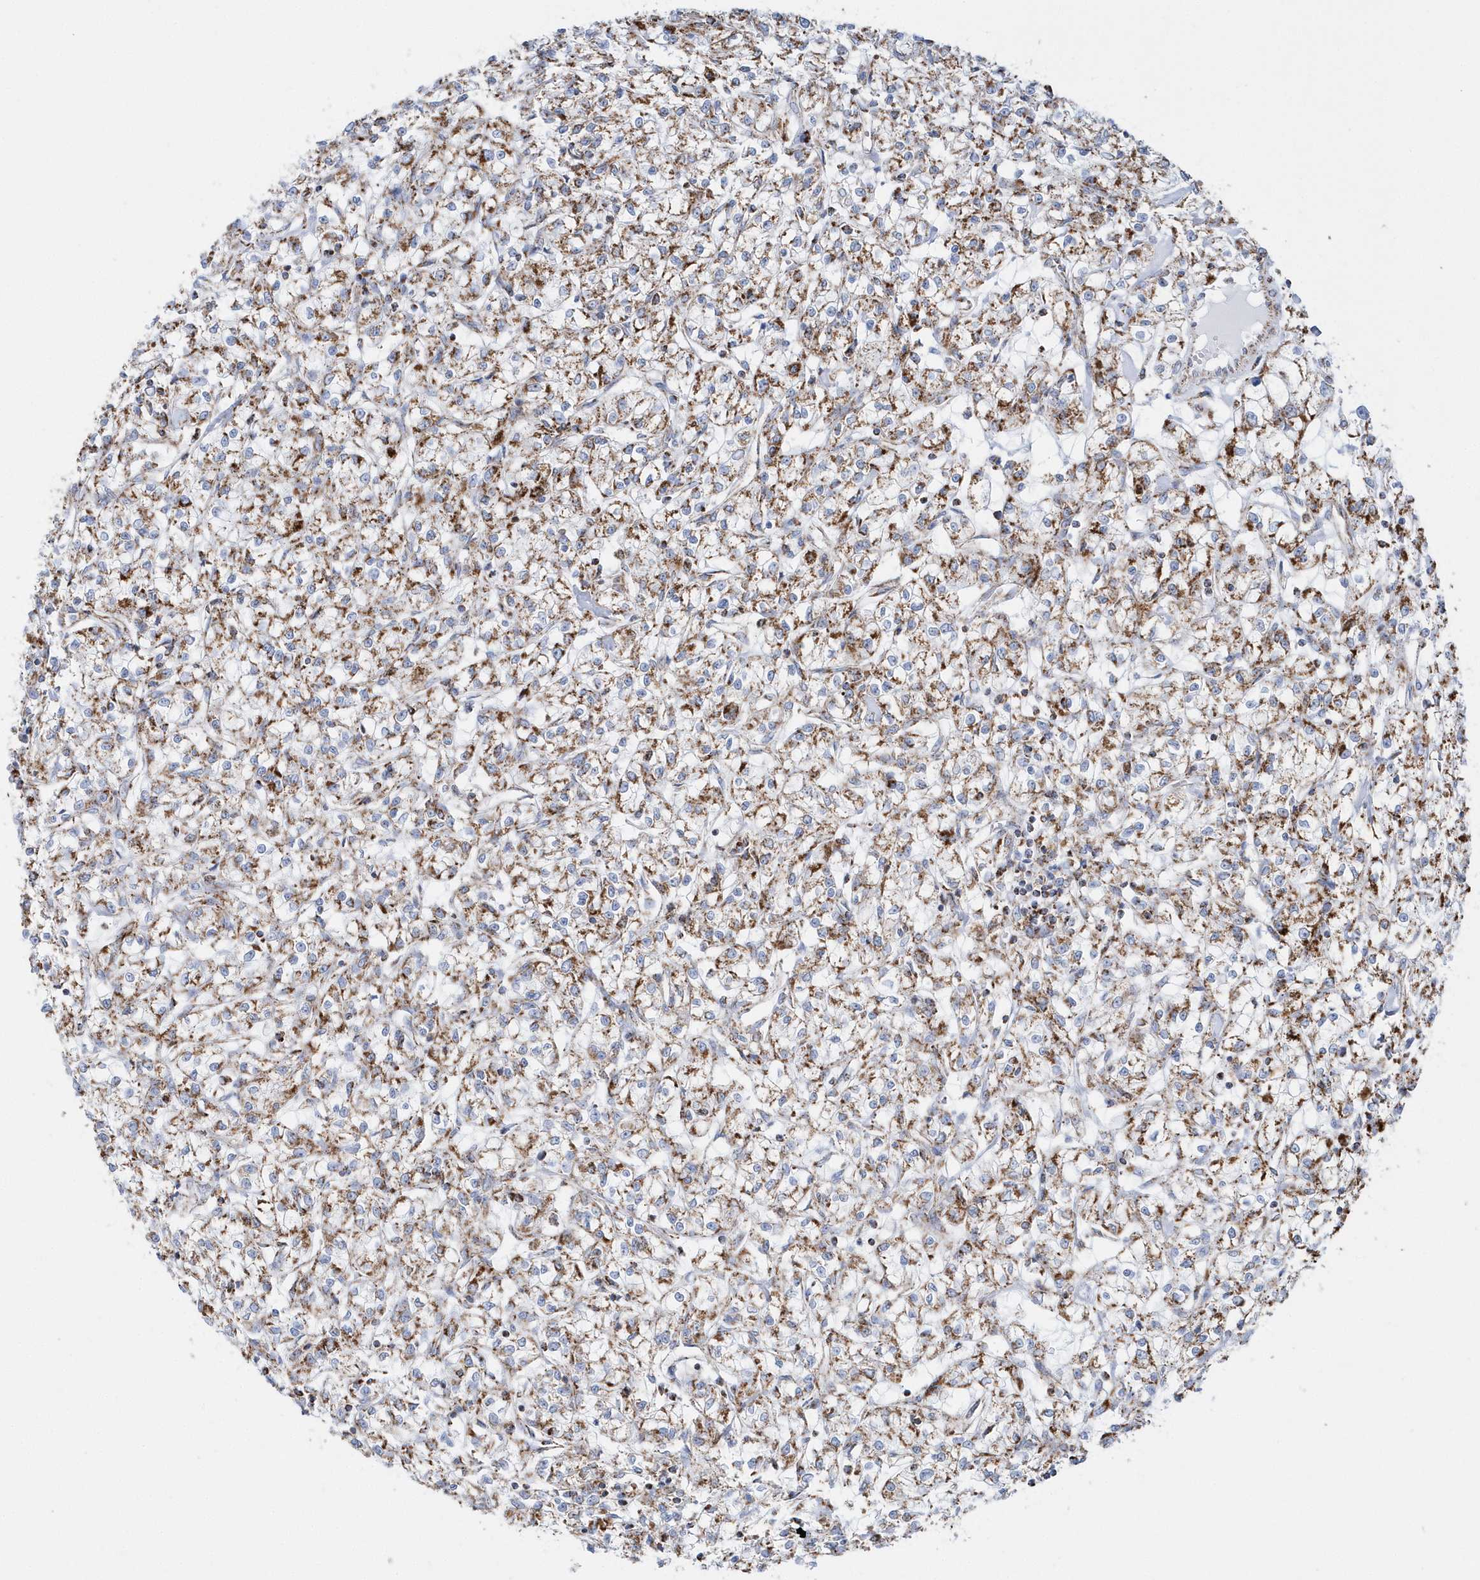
{"staining": {"intensity": "moderate", "quantity": ">75%", "location": "cytoplasmic/membranous"}, "tissue": "renal cancer", "cell_type": "Tumor cells", "image_type": "cancer", "snomed": [{"axis": "morphology", "description": "Adenocarcinoma, NOS"}, {"axis": "topography", "description": "Kidney"}], "caption": "A brown stain highlights moderate cytoplasmic/membranous staining of a protein in human renal cancer tumor cells.", "gene": "TMCO6", "patient": {"sex": "female", "age": 59}}